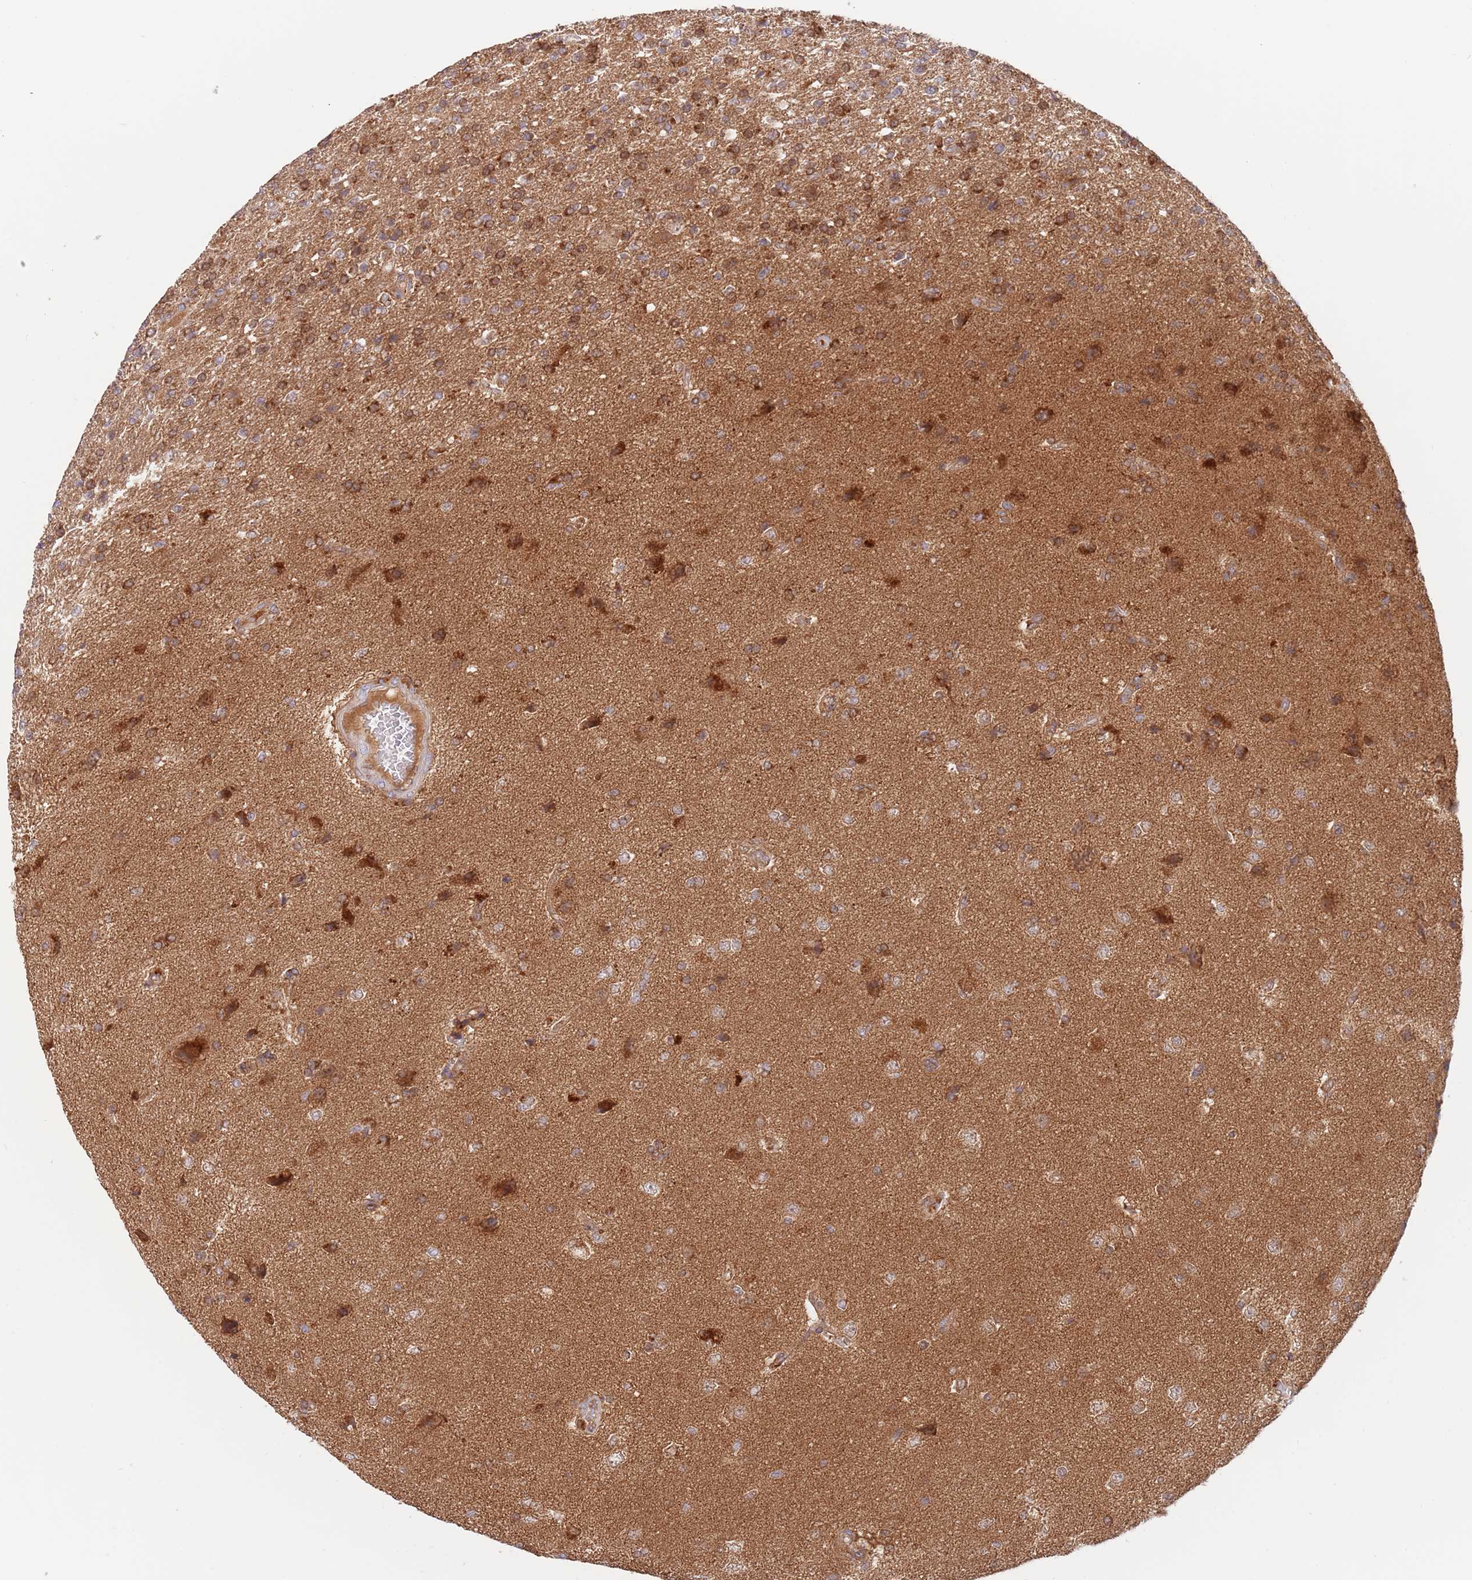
{"staining": {"intensity": "moderate", "quantity": "<25%", "location": "cytoplasmic/membranous"}, "tissue": "glioma", "cell_type": "Tumor cells", "image_type": "cancer", "snomed": [{"axis": "morphology", "description": "Glioma, malignant, High grade"}, {"axis": "topography", "description": "Brain"}], "caption": "Malignant glioma (high-grade) stained for a protein (brown) shows moderate cytoplasmic/membranous positive staining in about <25% of tumor cells.", "gene": "GUK1", "patient": {"sex": "male", "age": 56}}